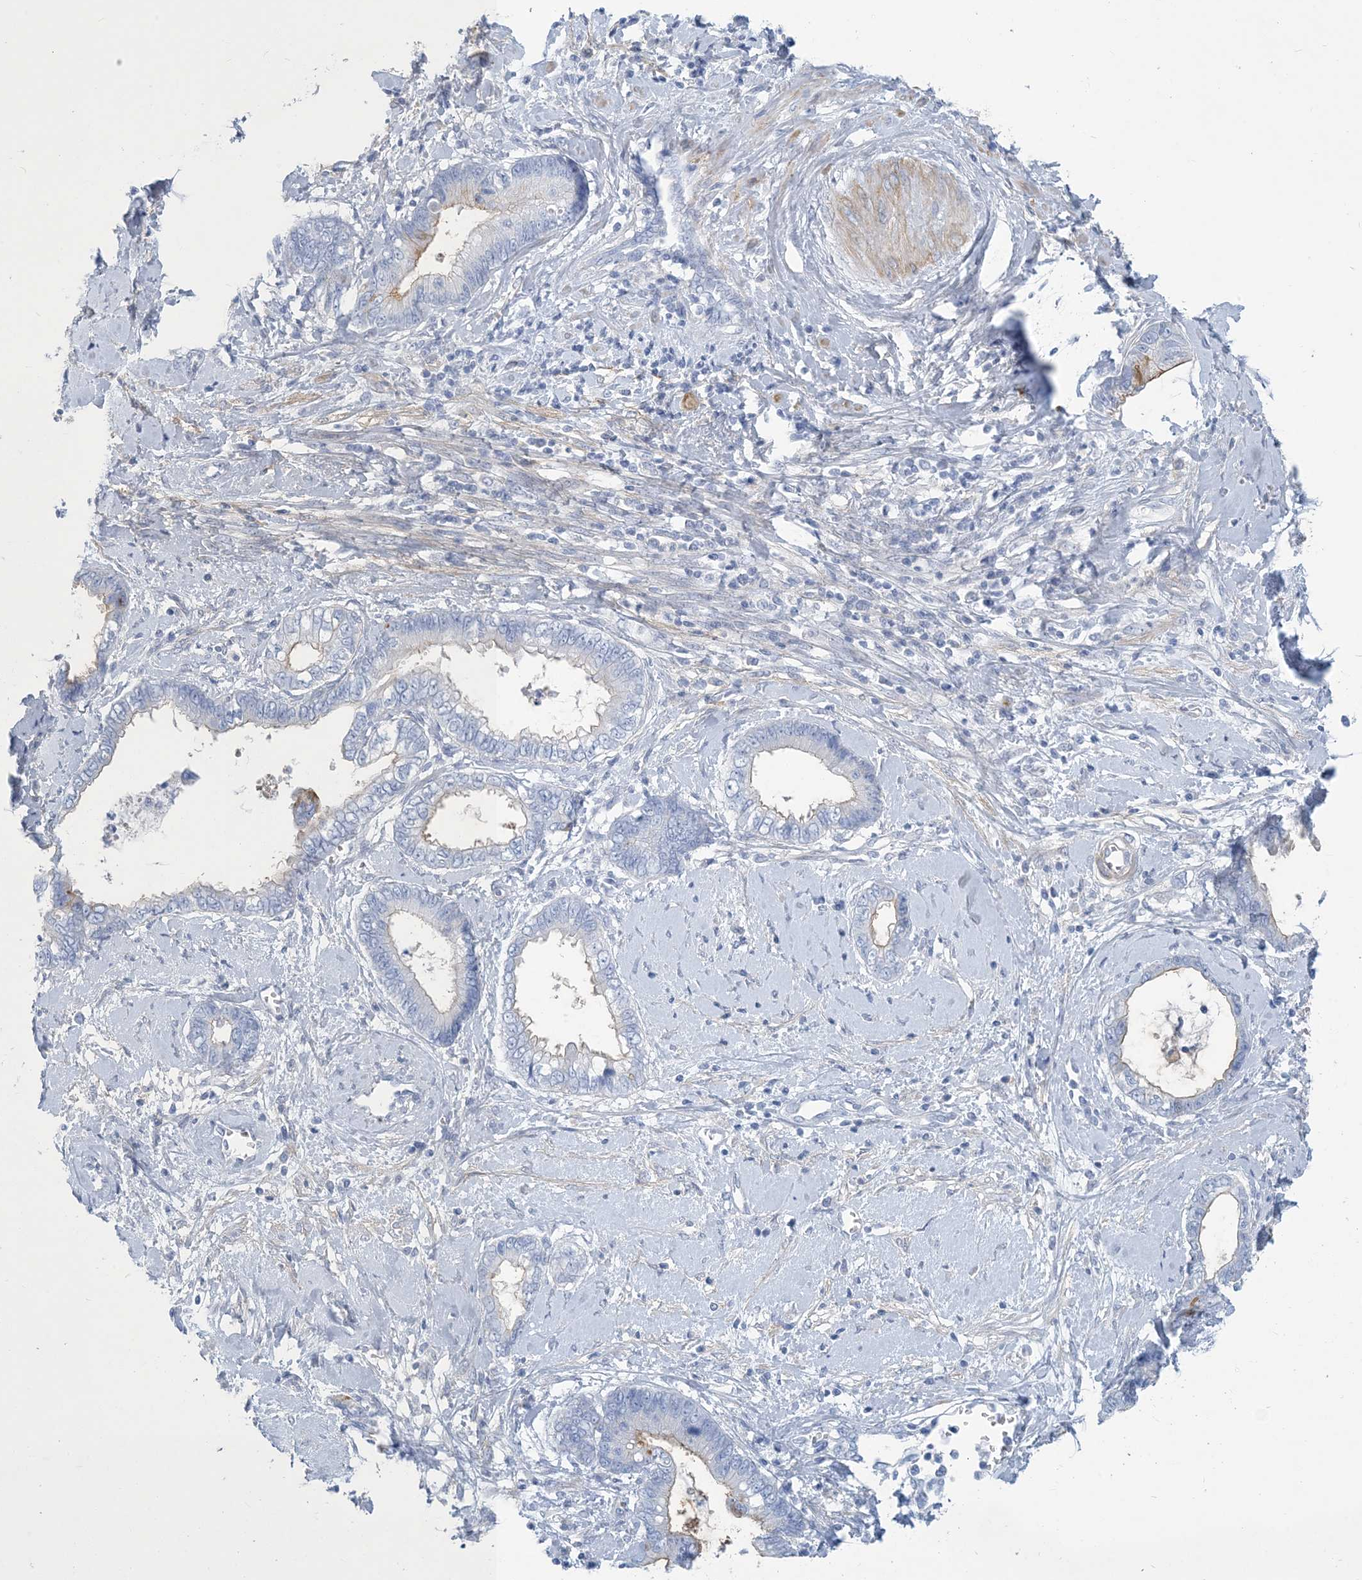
{"staining": {"intensity": "negative", "quantity": "none", "location": "none"}, "tissue": "cervical cancer", "cell_type": "Tumor cells", "image_type": "cancer", "snomed": [{"axis": "morphology", "description": "Adenocarcinoma, NOS"}, {"axis": "topography", "description": "Cervix"}], "caption": "The histopathology image displays no staining of tumor cells in cervical cancer (adenocarcinoma).", "gene": "MOXD1", "patient": {"sex": "female", "age": 44}}